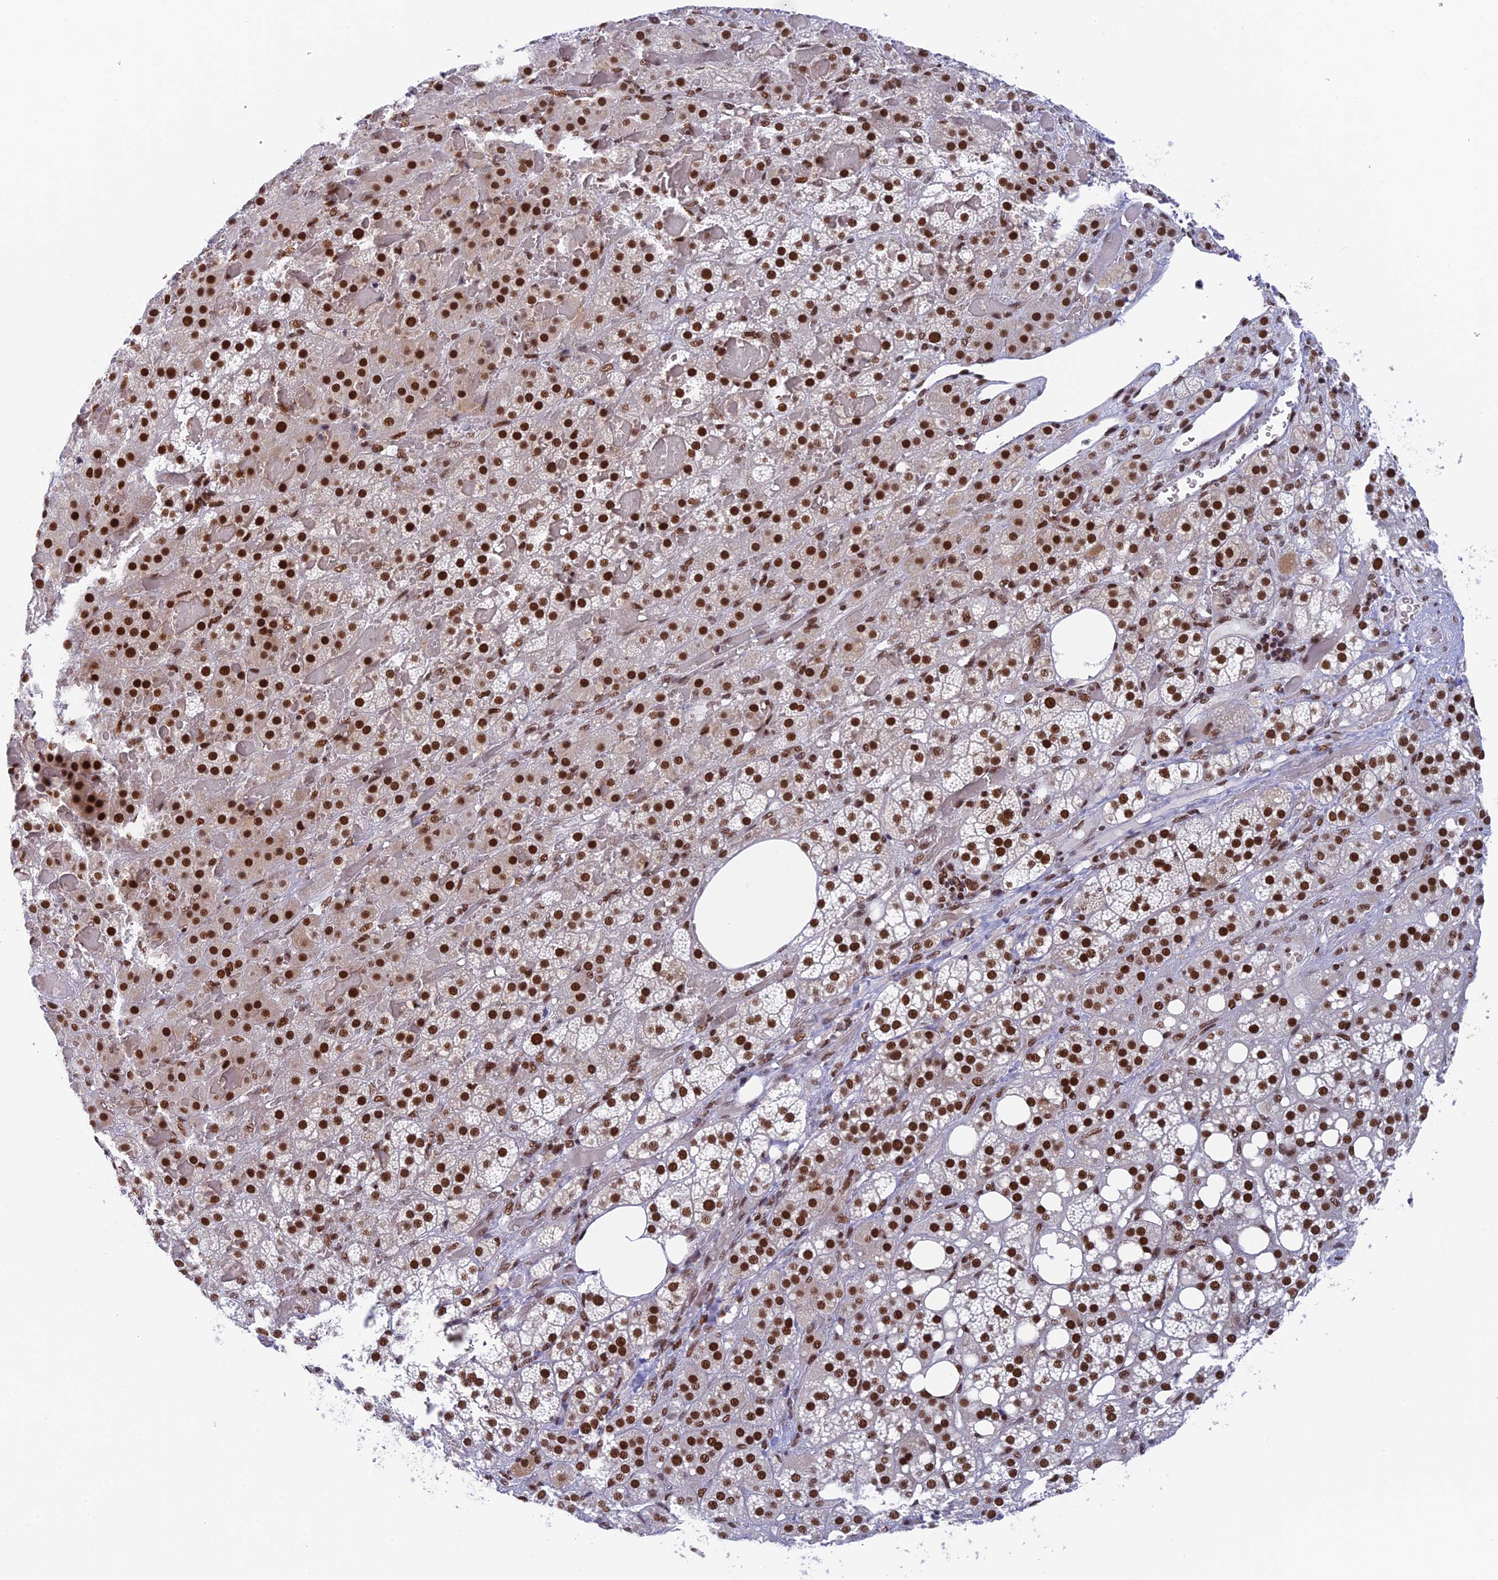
{"staining": {"intensity": "strong", "quantity": ">75%", "location": "nuclear"}, "tissue": "adrenal gland", "cell_type": "Glandular cells", "image_type": "normal", "snomed": [{"axis": "morphology", "description": "Normal tissue, NOS"}, {"axis": "topography", "description": "Adrenal gland"}], "caption": "Immunohistochemistry (IHC) (DAB (3,3'-diaminobenzidine)) staining of benign adrenal gland exhibits strong nuclear protein positivity in approximately >75% of glandular cells.", "gene": "EEF1AKMT3", "patient": {"sex": "female", "age": 59}}